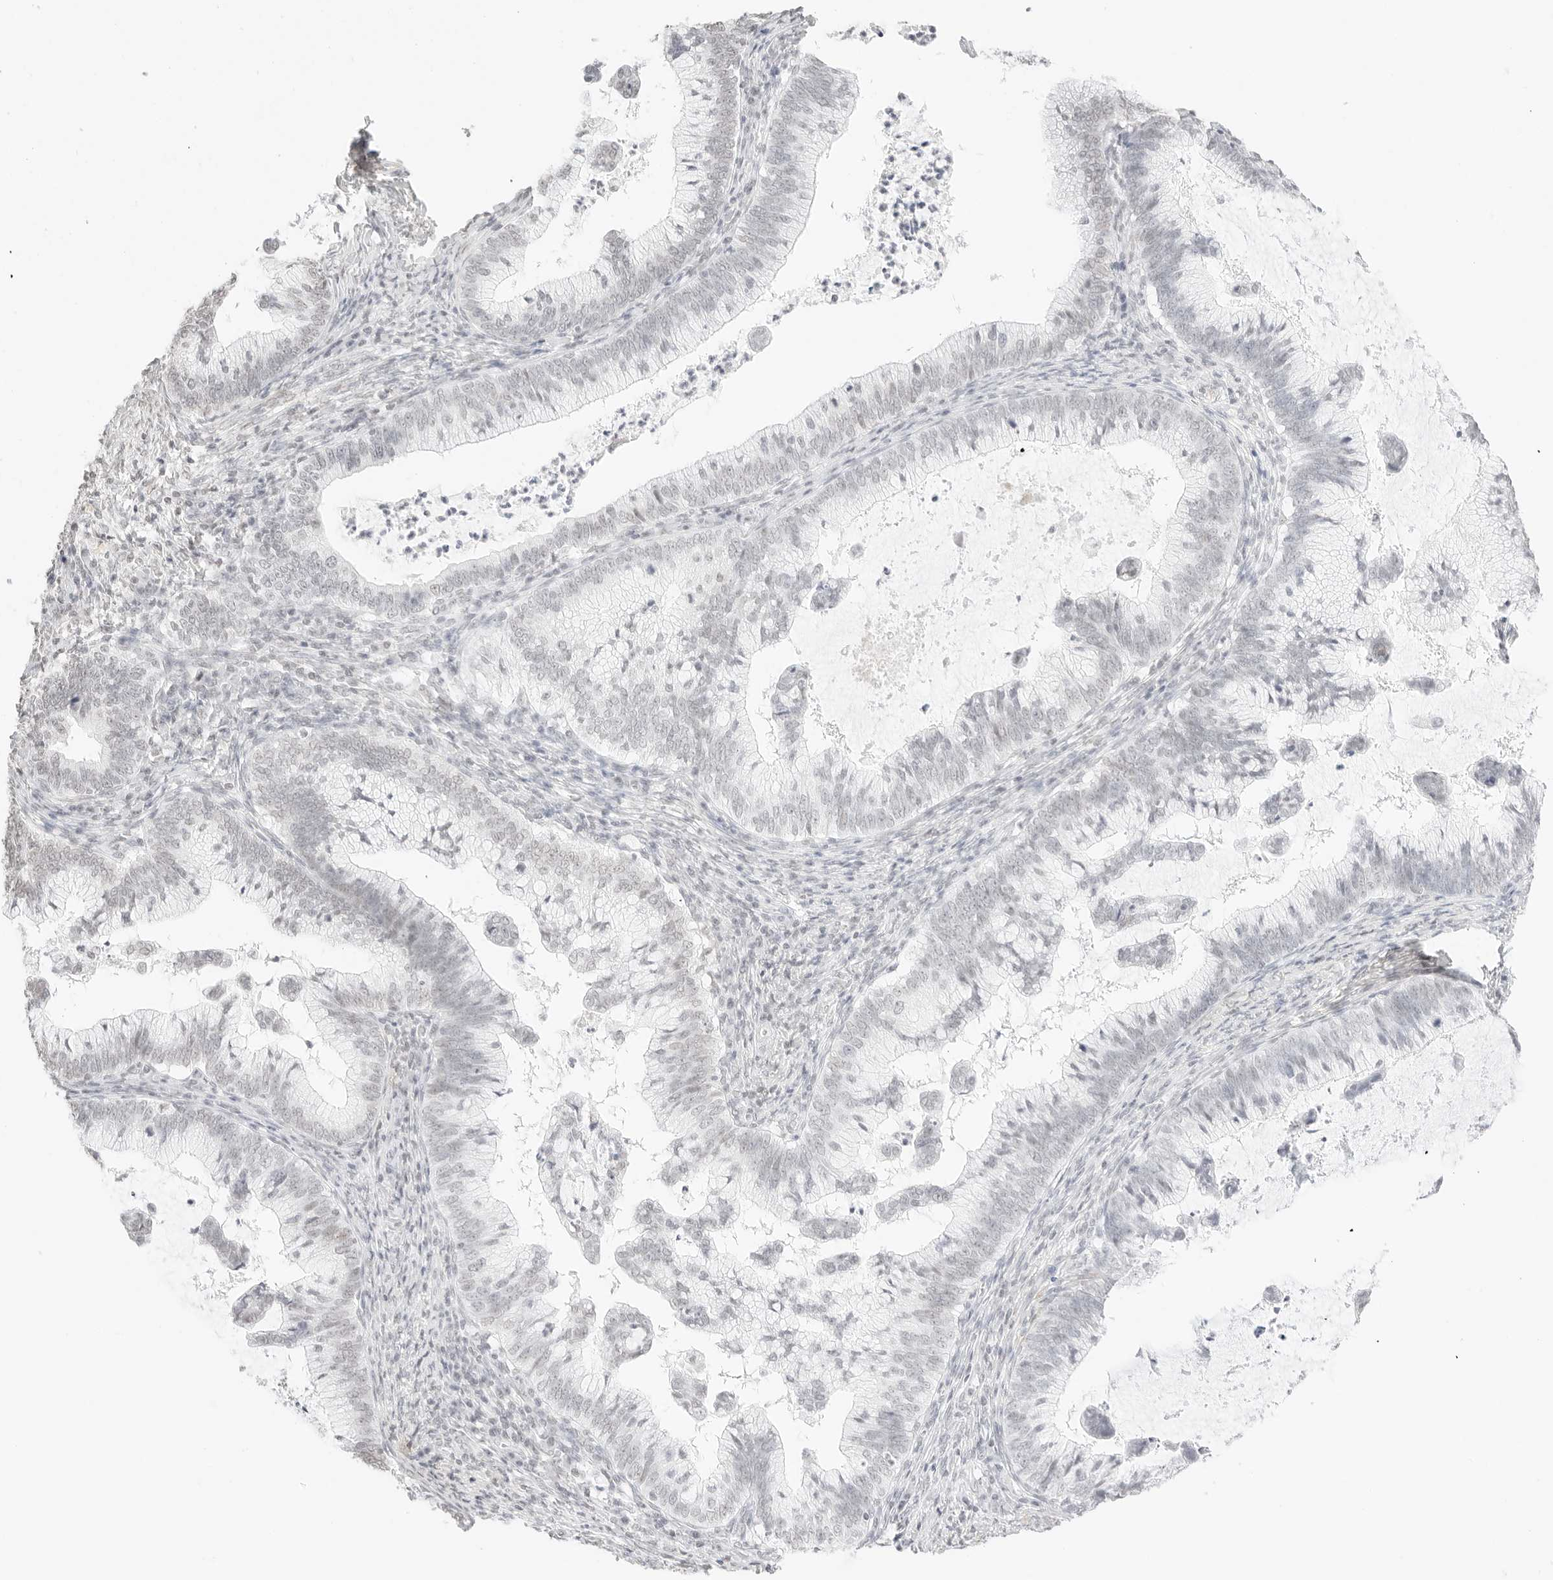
{"staining": {"intensity": "negative", "quantity": "none", "location": "none"}, "tissue": "cervical cancer", "cell_type": "Tumor cells", "image_type": "cancer", "snomed": [{"axis": "morphology", "description": "Adenocarcinoma, NOS"}, {"axis": "topography", "description": "Cervix"}], "caption": "The IHC image has no significant positivity in tumor cells of cervical adenocarcinoma tissue. (Stains: DAB immunohistochemistry (IHC) with hematoxylin counter stain, Microscopy: brightfield microscopy at high magnification).", "gene": "FBLN5", "patient": {"sex": "female", "age": 36}}